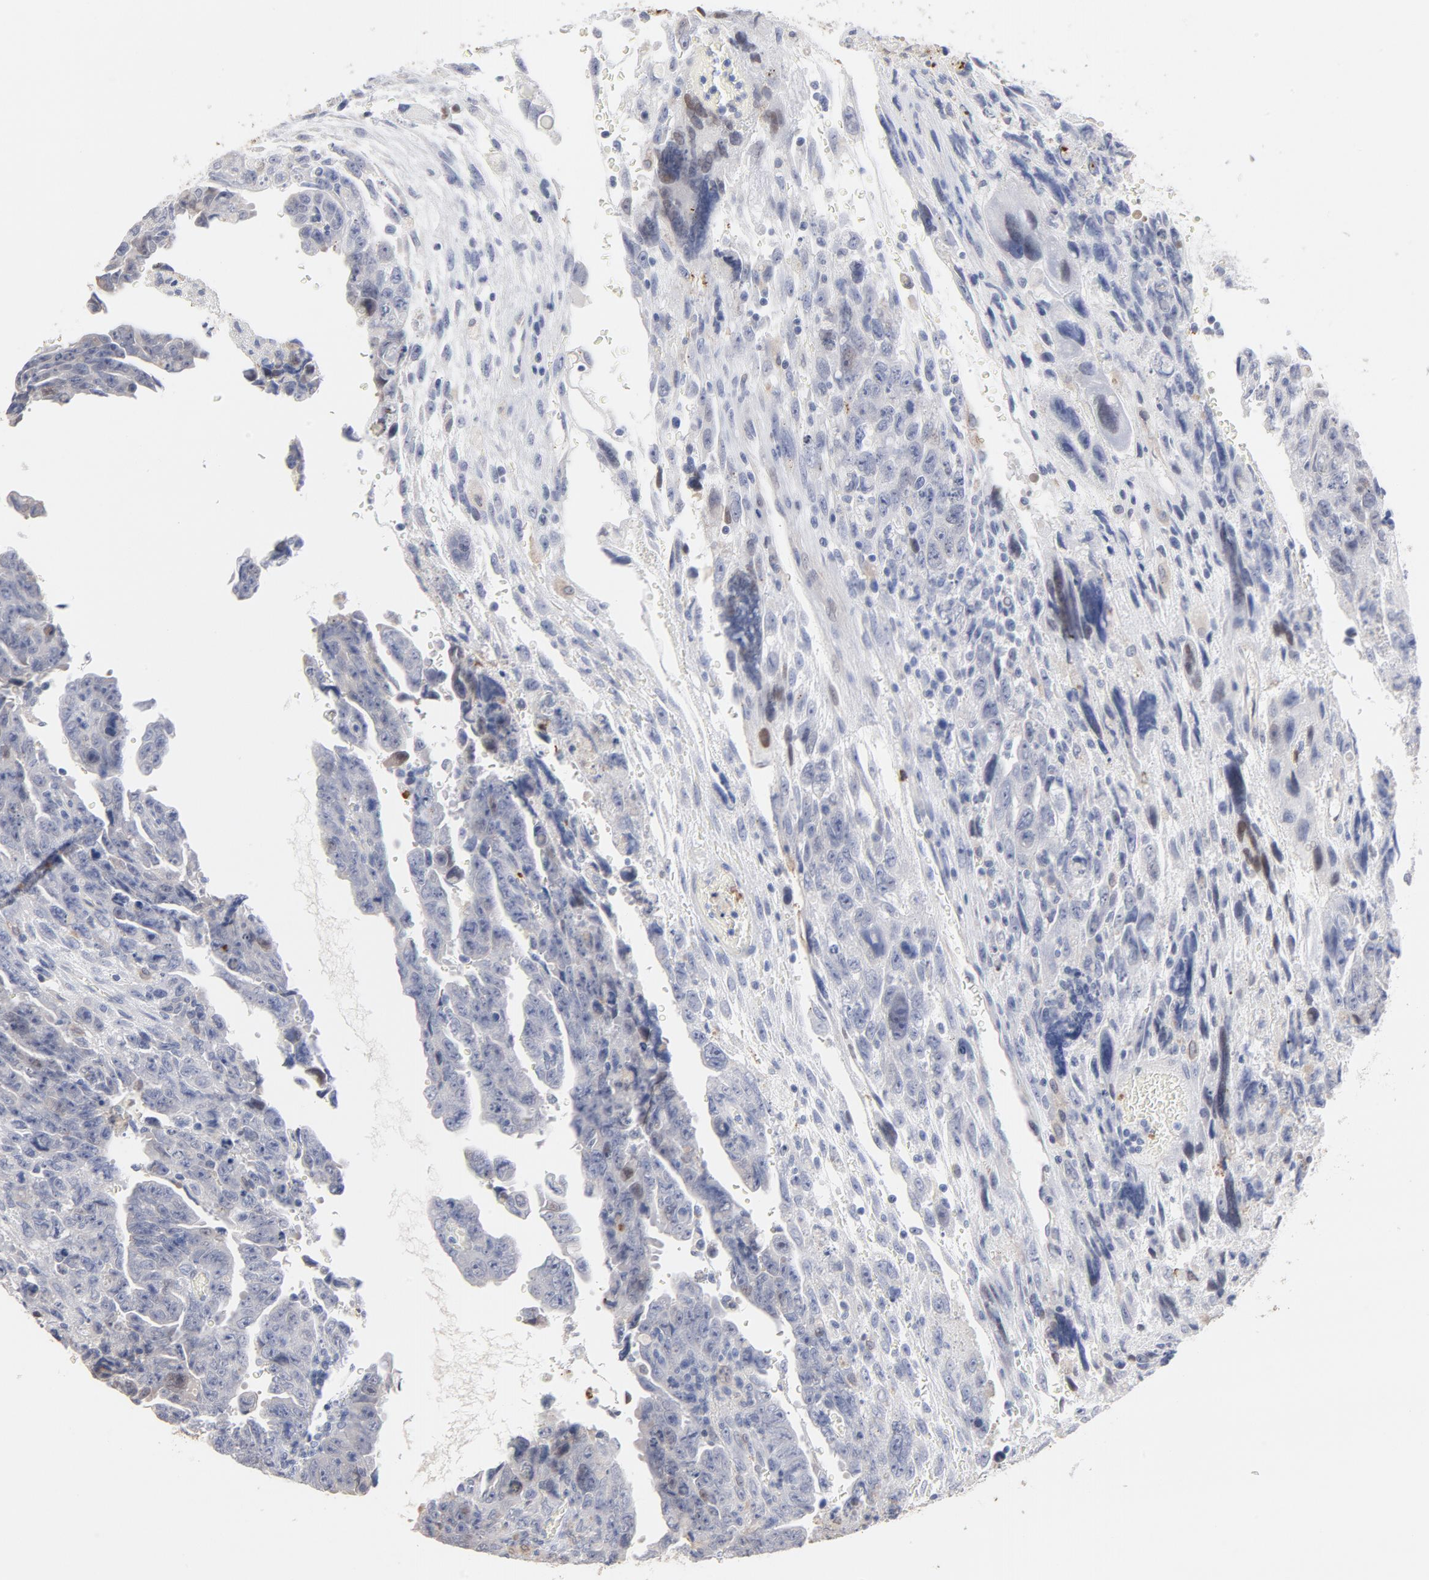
{"staining": {"intensity": "weak", "quantity": "<25%", "location": "cytoplasmic/membranous,nuclear"}, "tissue": "testis cancer", "cell_type": "Tumor cells", "image_type": "cancer", "snomed": [{"axis": "morphology", "description": "Carcinoma, Embryonal, NOS"}, {"axis": "topography", "description": "Testis"}], "caption": "Embryonal carcinoma (testis) was stained to show a protein in brown. There is no significant expression in tumor cells. (Stains: DAB IHC with hematoxylin counter stain, Microscopy: brightfield microscopy at high magnification).", "gene": "PNMA1", "patient": {"sex": "male", "age": 28}}